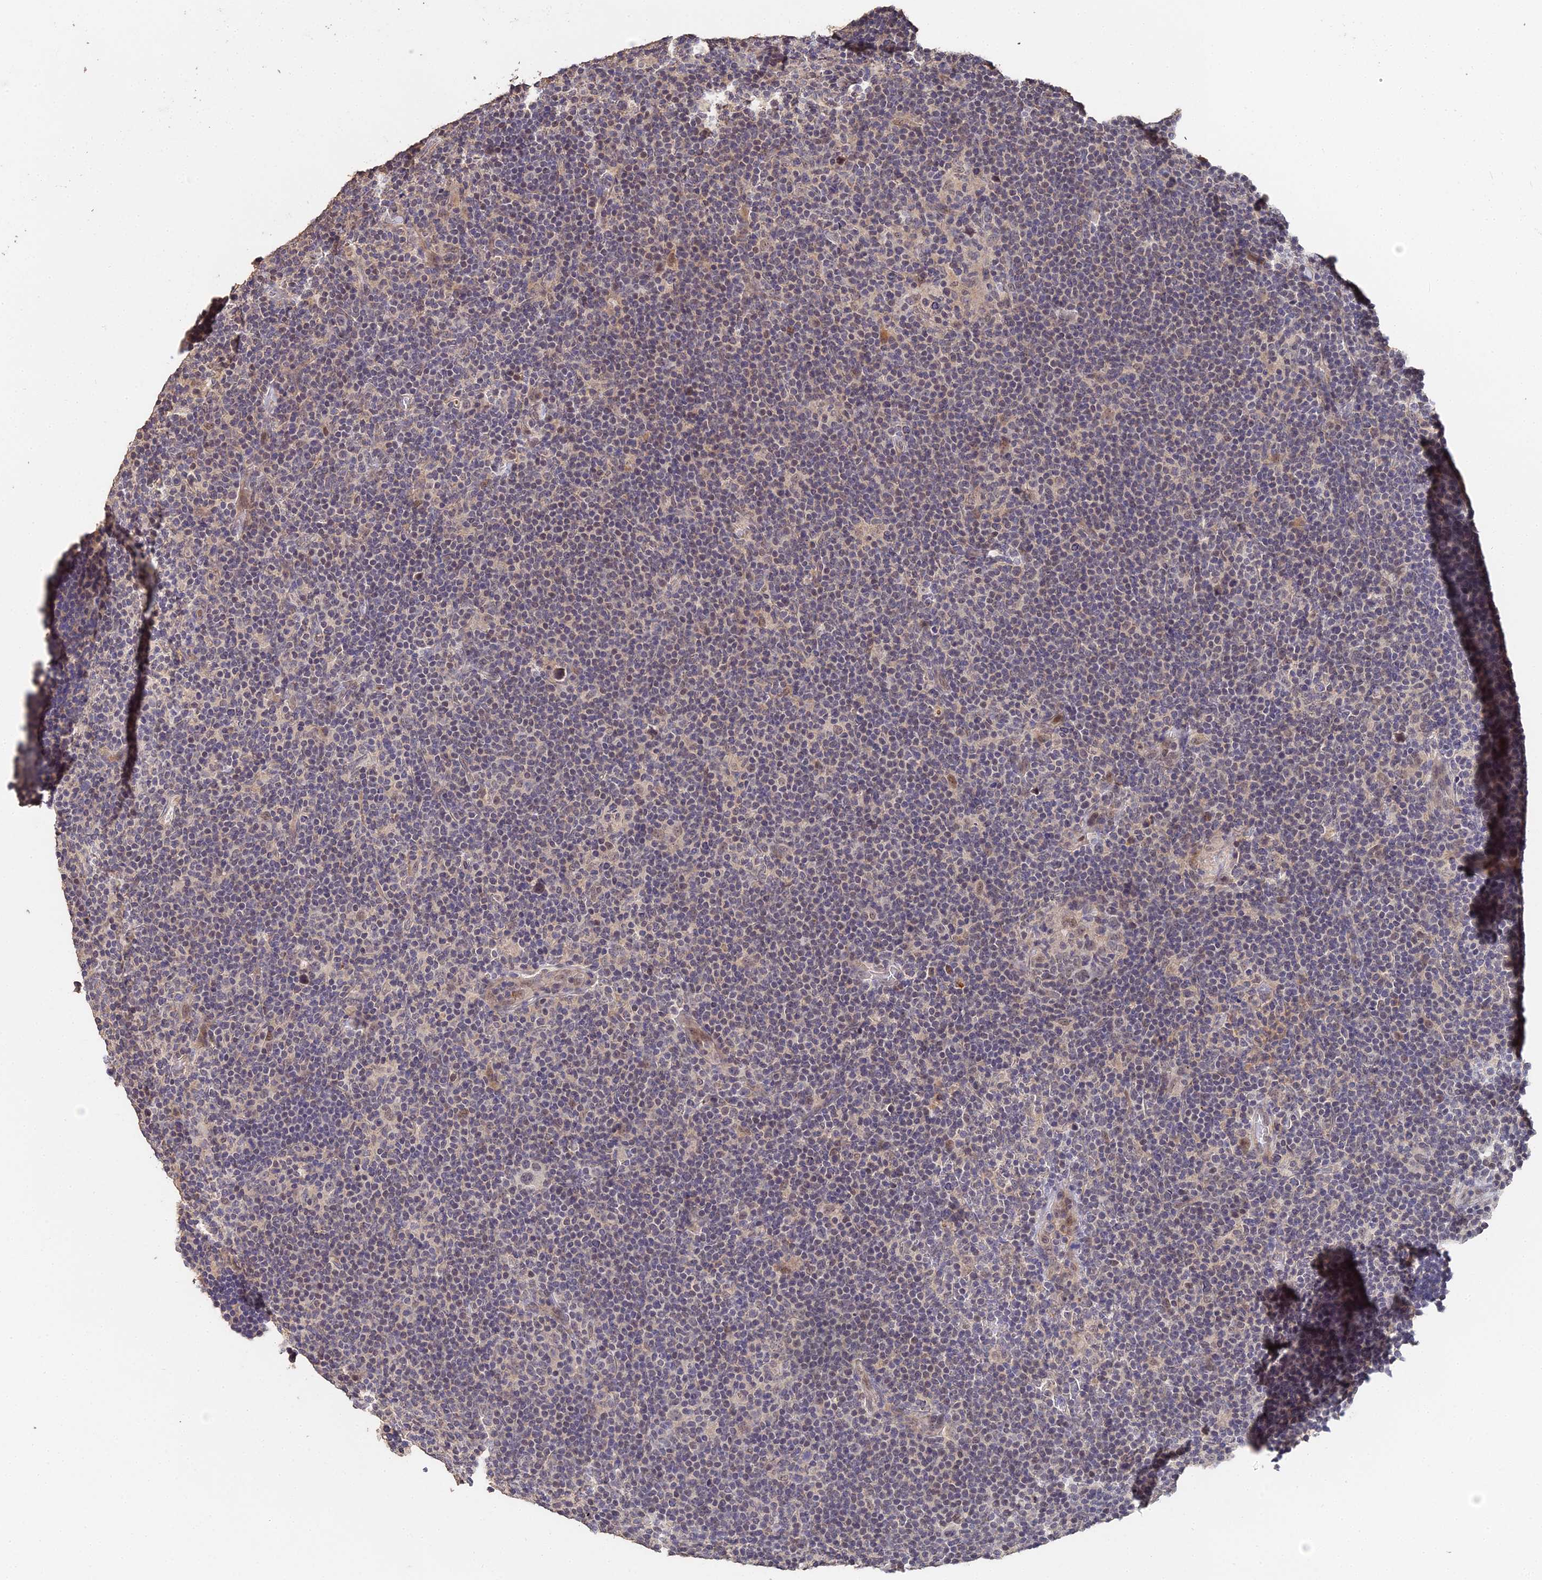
{"staining": {"intensity": "weak", "quantity": ">75%", "location": "nuclear"}, "tissue": "lymphoma", "cell_type": "Tumor cells", "image_type": "cancer", "snomed": [{"axis": "morphology", "description": "Hodgkin's disease, NOS"}, {"axis": "topography", "description": "Lymph node"}], "caption": "Weak nuclear expression is identified in about >75% of tumor cells in Hodgkin's disease. (IHC, brightfield microscopy, high magnification).", "gene": "LSM5", "patient": {"sex": "female", "age": 57}}